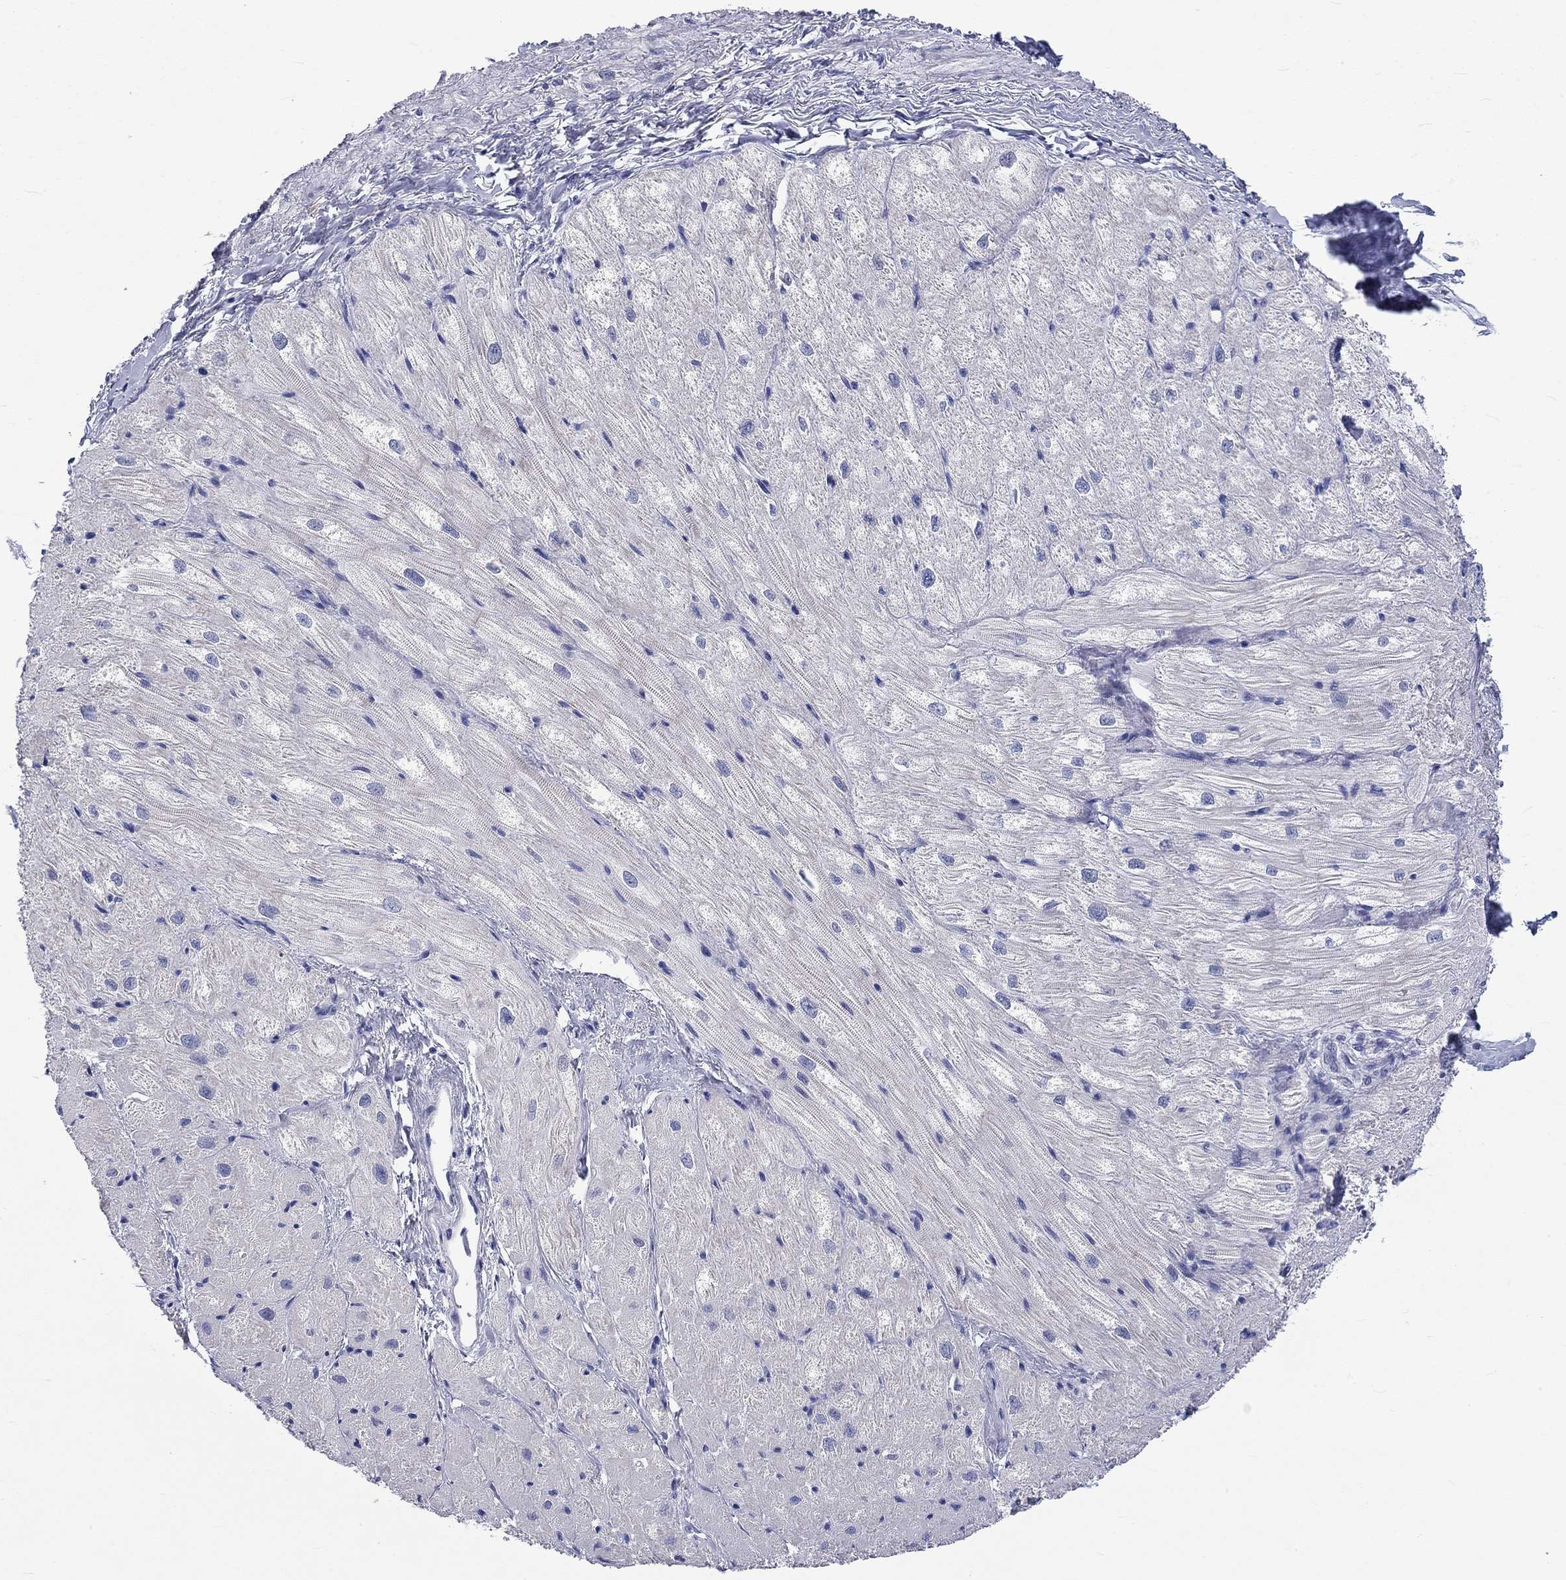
{"staining": {"intensity": "moderate", "quantity": "<25%", "location": "cytoplasmic/membranous"}, "tissue": "heart muscle", "cell_type": "Cardiomyocytes", "image_type": "normal", "snomed": [{"axis": "morphology", "description": "Normal tissue, NOS"}, {"axis": "topography", "description": "Heart"}], "caption": "Immunohistochemical staining of benign heart muscle exhibits <25% levels of moderate cytoplasmic/membranous protein staining in approximately <25% of cardiomyocytes.", "gene": "CERS1", "patient": {"sex": "male", "age": 57}}